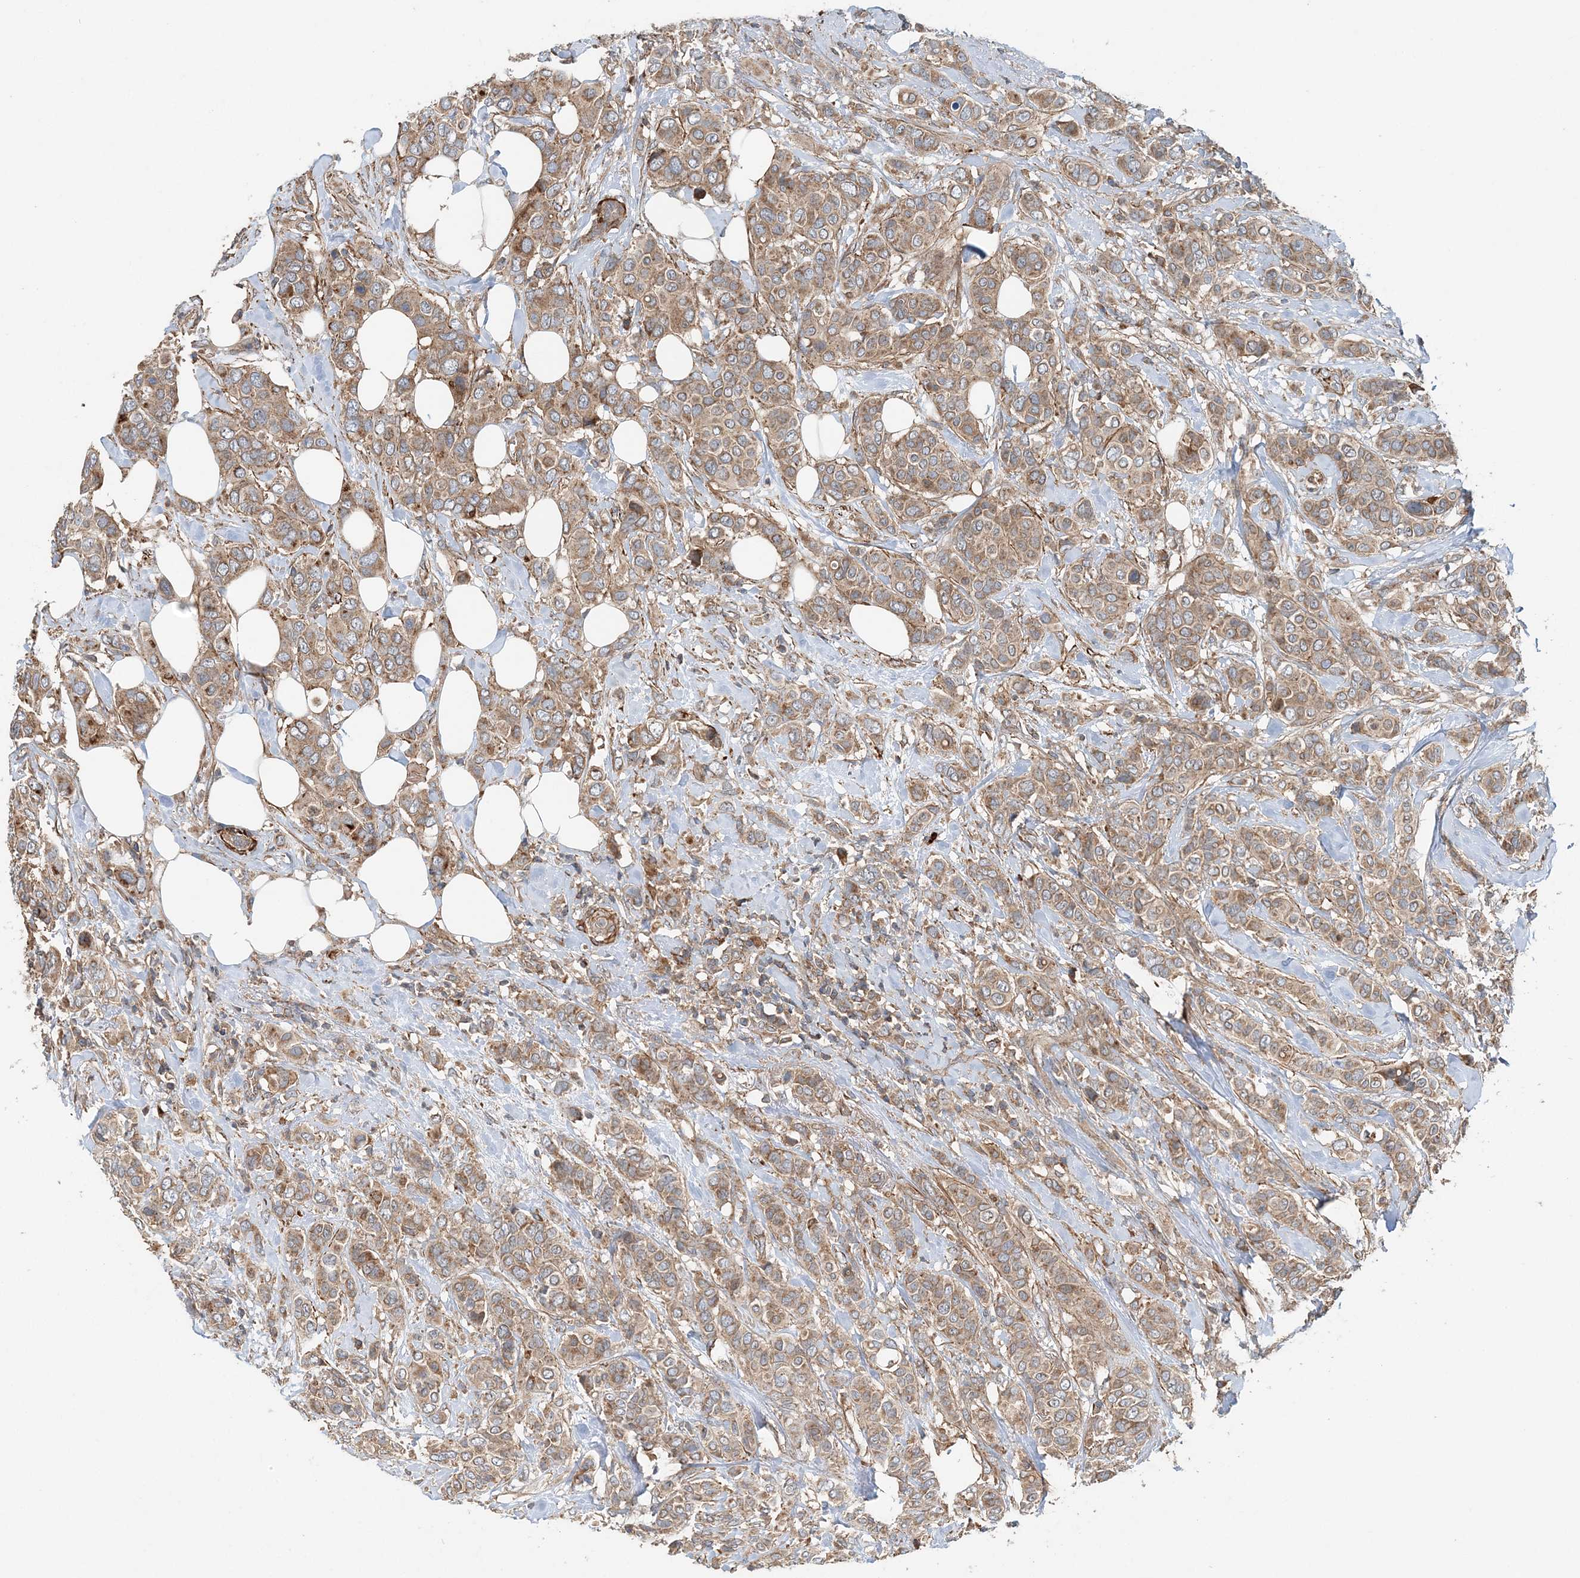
{"staining": {"intensity": "moderate", "quantity": ">75%", "location": "cytoplasmic/membranous"}, "tissue": "breast cancer", "cell_type": "Tumor cells", "image_type": "cancer", "snomed": [{"axis": "morphology", "description": "Lobular carcinoma"}, {"axis": "topography", "description": "Breast"}], "caption": "An immunohistochemistry (IHC) histopathology image of tumor tissue is shown. Protein staining in brown highlights moderate cytoplasmic/membranous positivity in breast lobular carcinoma within tumor cells.", "gene": "TTI1", "patient": {"sex": "female", "age": 51}}